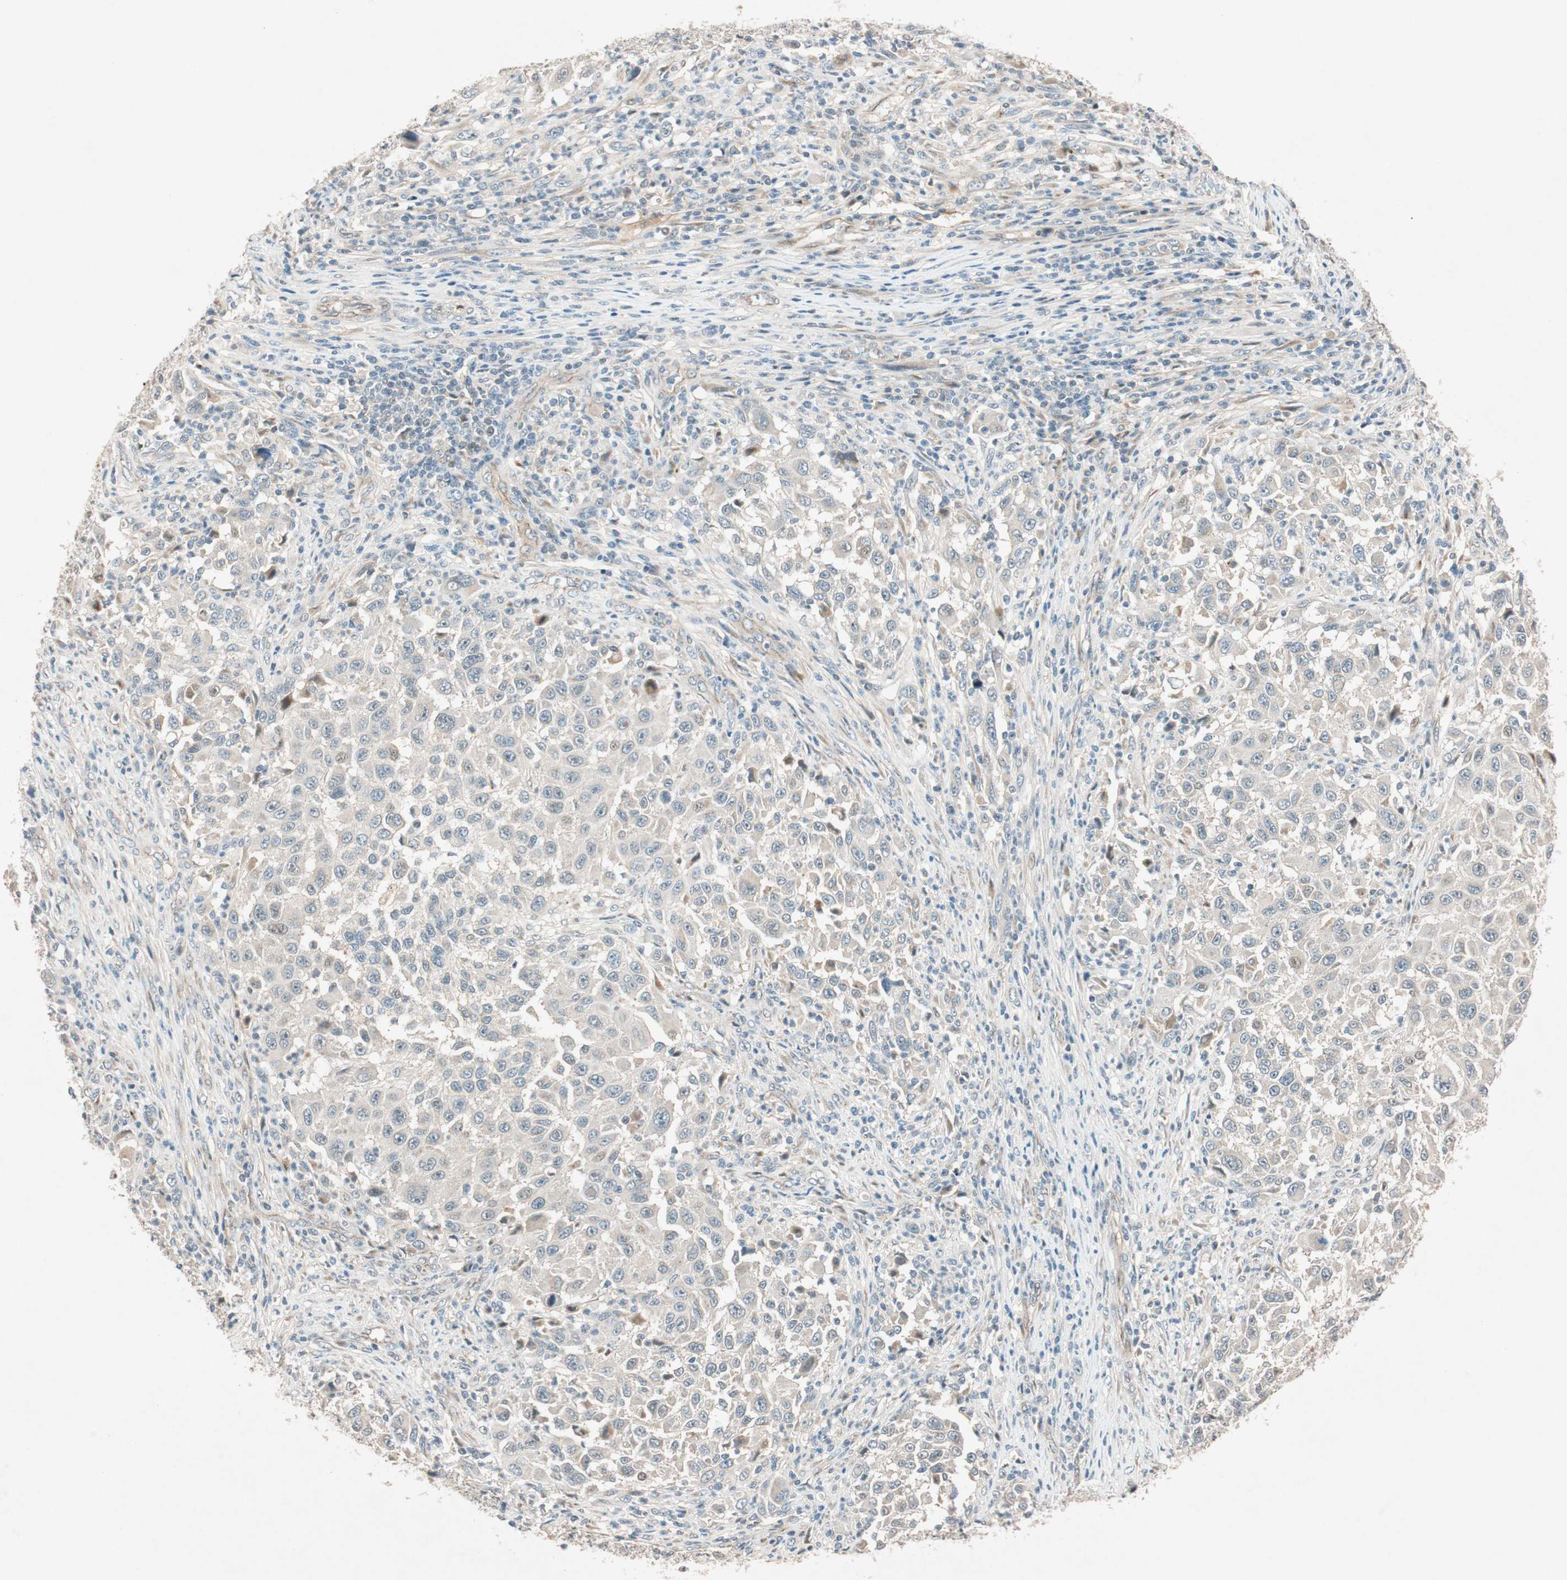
{"staining": {"intensity": "negative", "quantity": "none", "location": "none"}, "tissue": "melanoma", "cell_type": "Tumor cells", "image_type": "cancer", "snomed": [{"axis": "morphology", "description": "Malignant melanoma, Metastatic site"}, {"axis": "topography", "description": "Lymph node"}], "caption": "There is no significant positivity in tumor cells of malignant melanoma (metastatic site).", "gene": "EPHA6", "patient": {"sex": "male", "age": 61}}